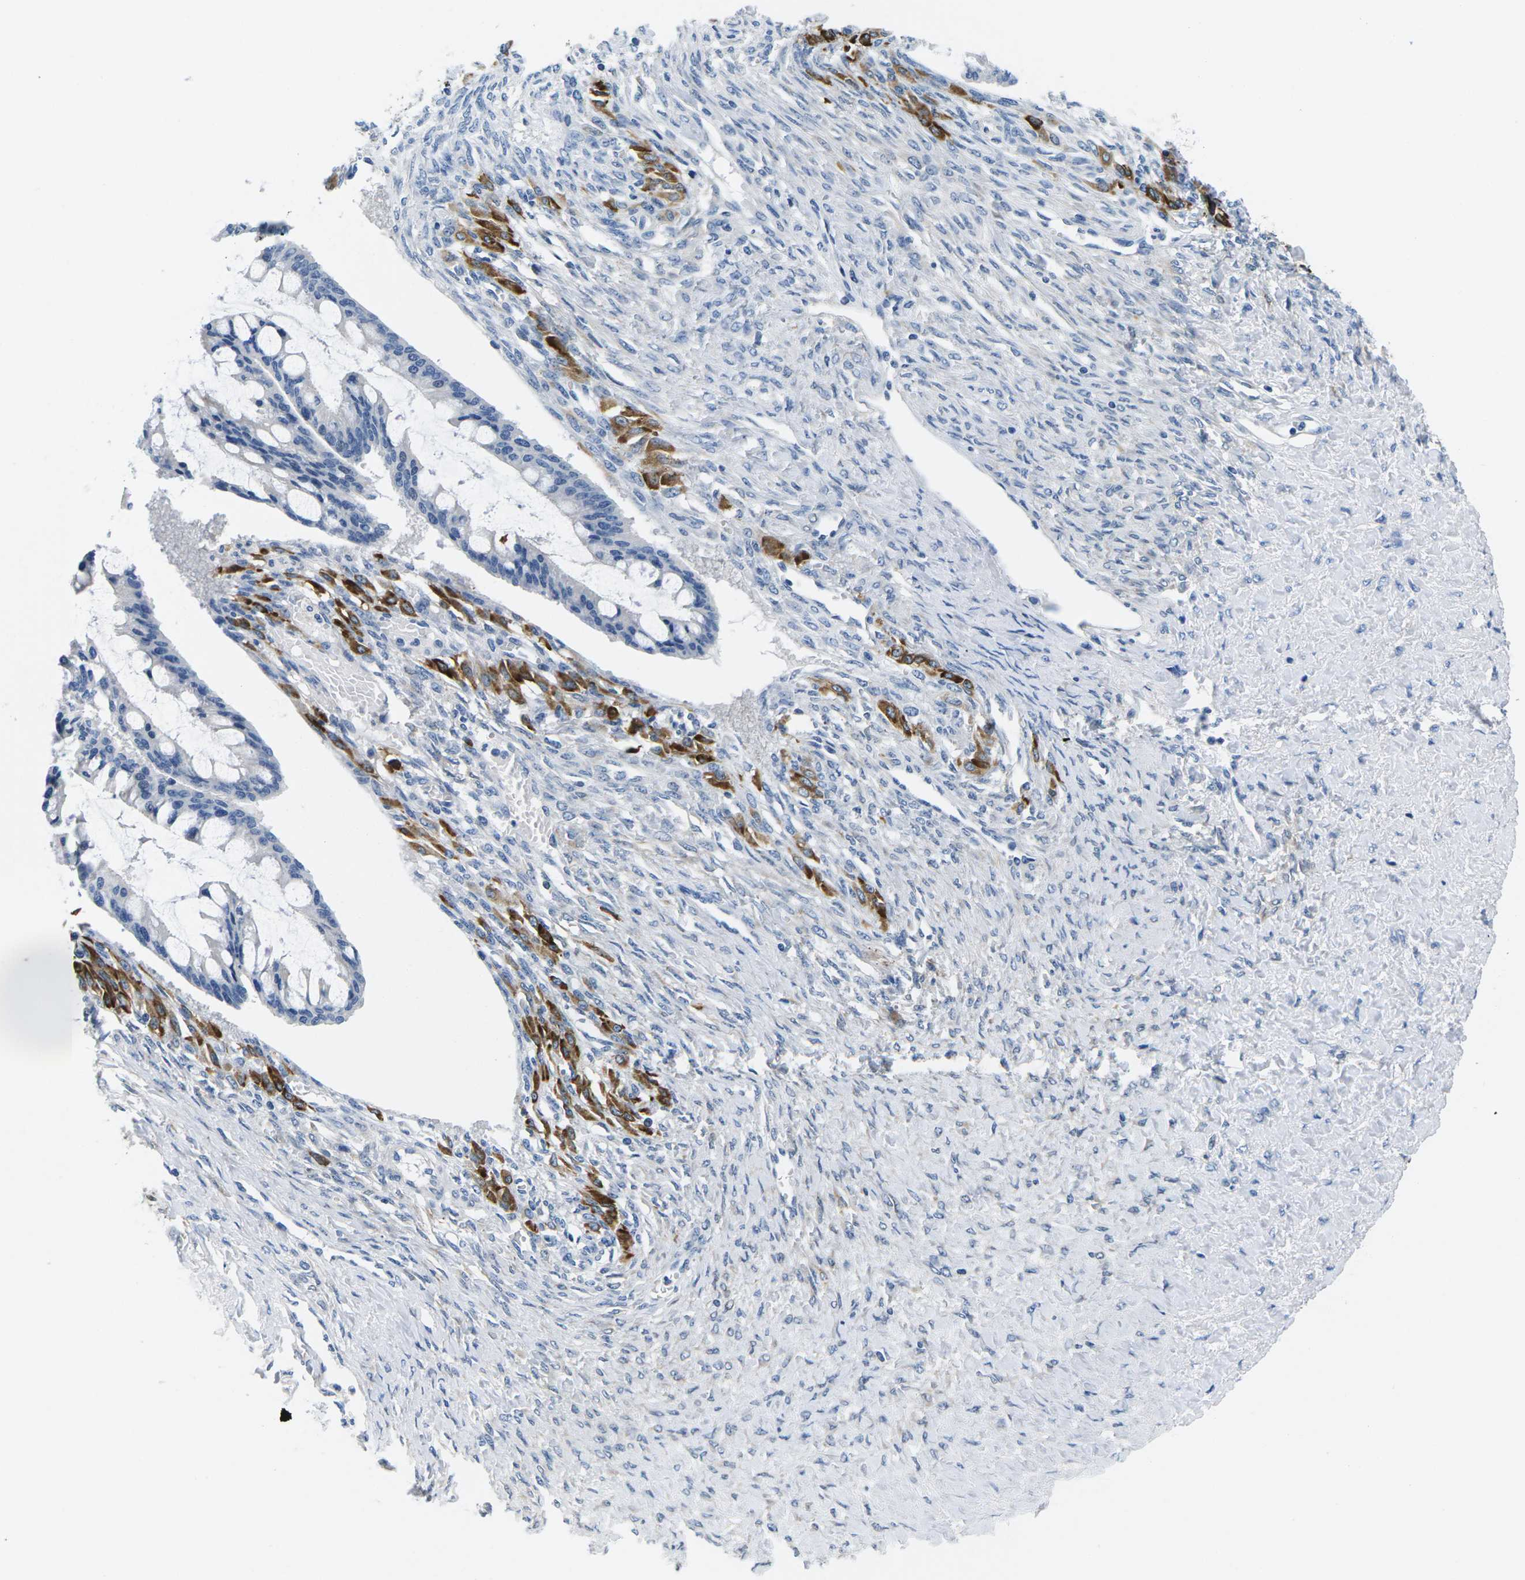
{"staining": {"intensity": "negative", "quantity": "none", "location": "none"}, "tissue": "ovarian cancer", "cell_type": "Tumor cells", "image_type": "cancer", "snomed": [{"axis": "morphology", "description": "Cystadenocarcinoma, mucinous, NOS"}, {"axis": "topography", "description": "Ovary"}], "caption": "This is an IHC photomicrograph of ovarian cancer (mucinous cystadenocarcinoma). There is no positivity in tumor cells.", "gene": "TSPAN2", "patient": {"sex": "female", "age": 73}}